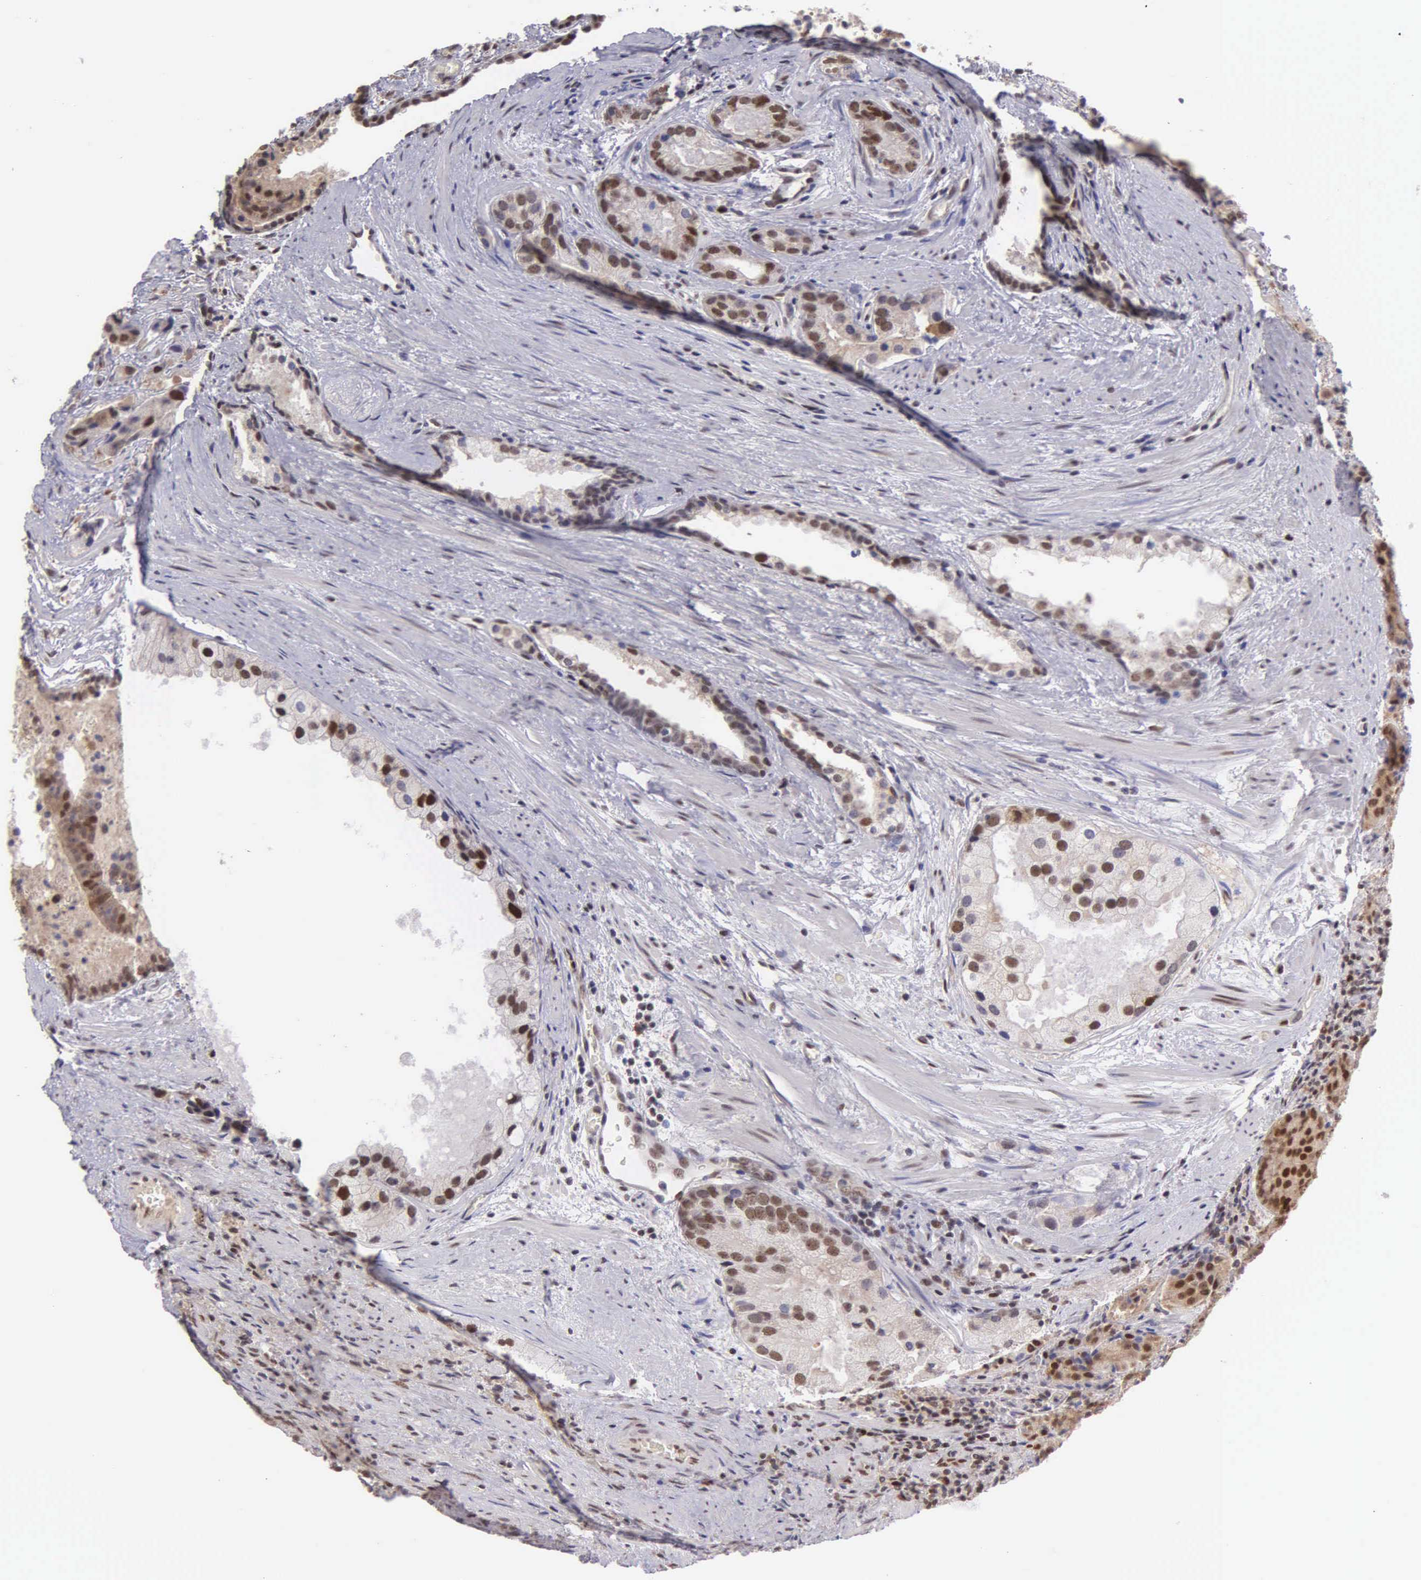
{"staining": {"intensity": "moderate", "quantity": "25%-75%", "location": "cytoplasmic/membranous,nuclear"}, "tissue": "prostate cancer", "cell_type": "Tumor cells", "image_type": "cancer", "snomed": [{"axis": "morphology", "description": "Adenocarcinoma, Medium grade"}, {"axis": "topography", "description": "Prostate"}], "caption": "Immunohistochemistry (IHC) (DAB) staining of prostate cancer exhibits moderate cytoplasmic/membranous and nuclear protein staining in about 25%-75% of tumor cells.", "gene": "UBR7", "patient": {"sex": "male", "age": 70}}